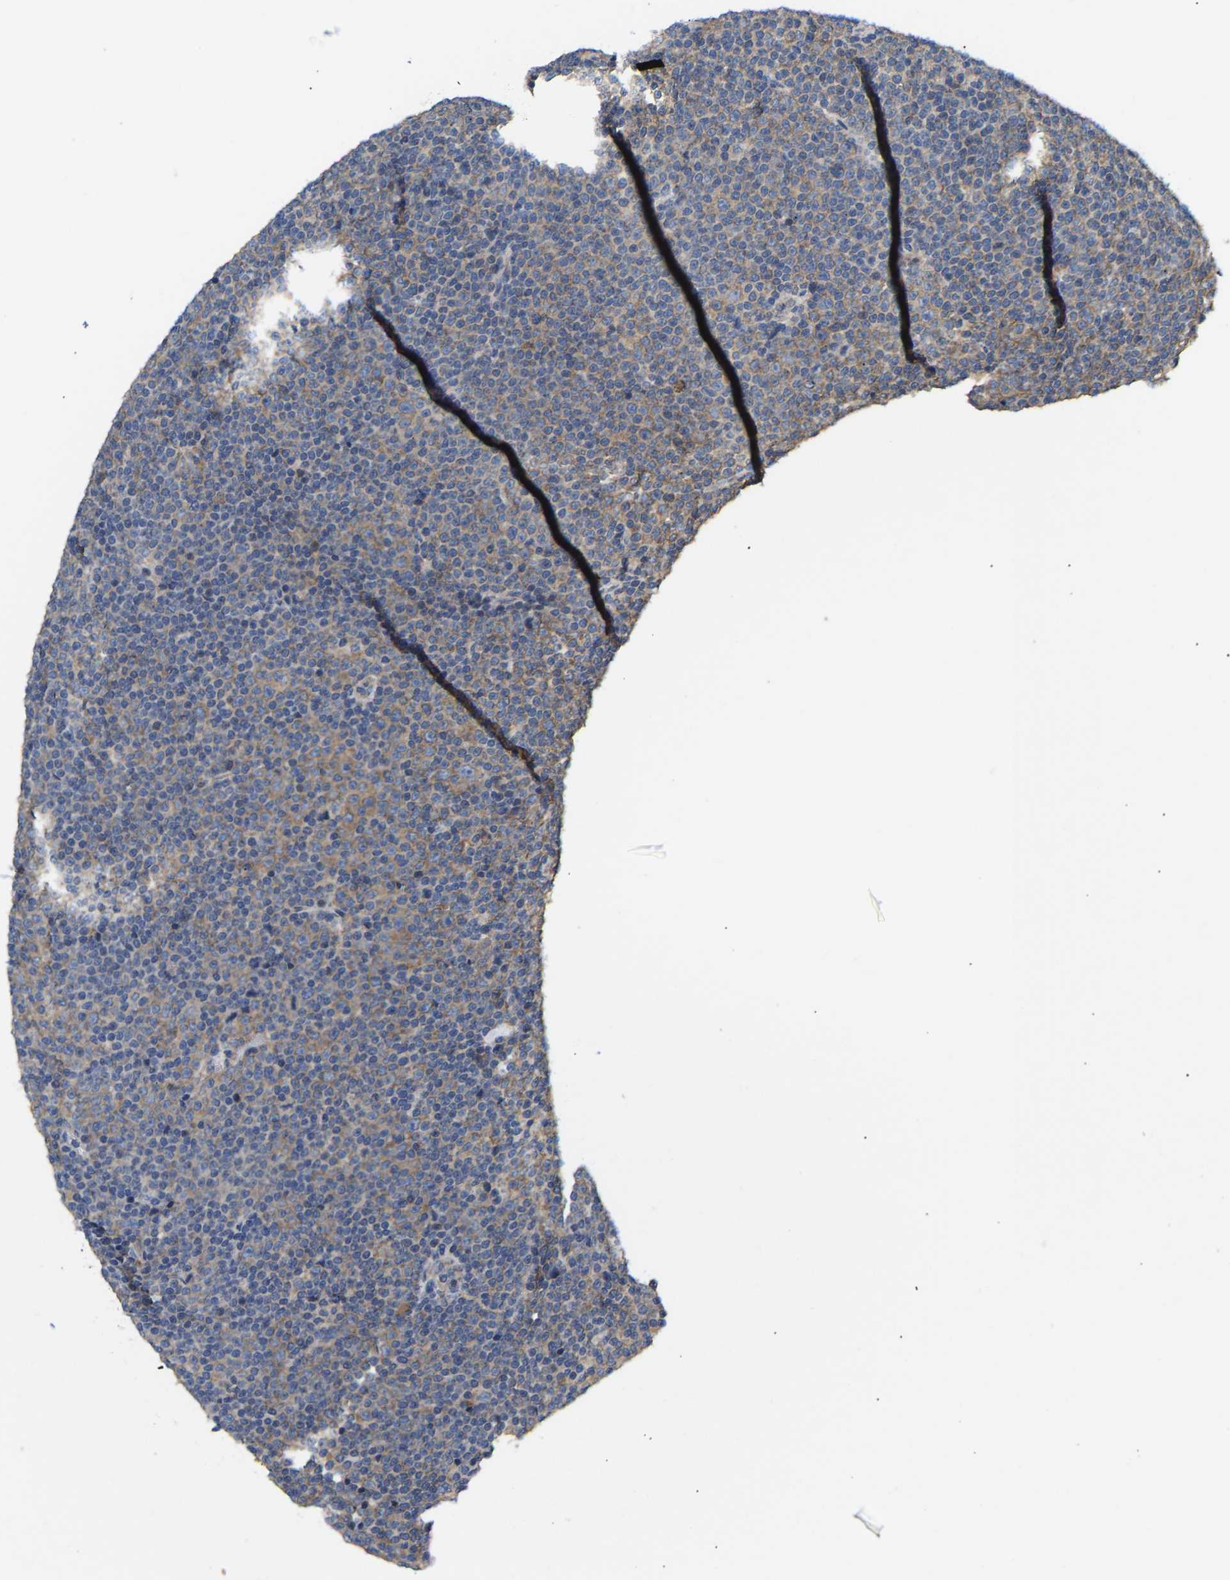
{"staining": {"intensity": "weak", "quantity": ">75%", "location": "cytoplasmic/membranous"}, "tissue": "lymphoma", "cell_type": "Tumor cells", "image_type": "cancer", "snomed": [{"axis": "morphology", "description": "Malignant lymphoma, non-Hodgkin's type, Low grade"}, {"axis": "topography", "description": "Lymph node"}], "caption": "IHC image of neoplastic tissue: human low-grade malignant lymphoma, non-Hodgkin's type stained using immunohistochemistry (IHC) displays low levels of weak protein expression localized specifically in the cytoplasmic/membranous of tumor cells, appearing as a cytoplasmic/membranous brown color.", "gene": "AIMP2", "patient": {"sex": "female", "age": 67}}